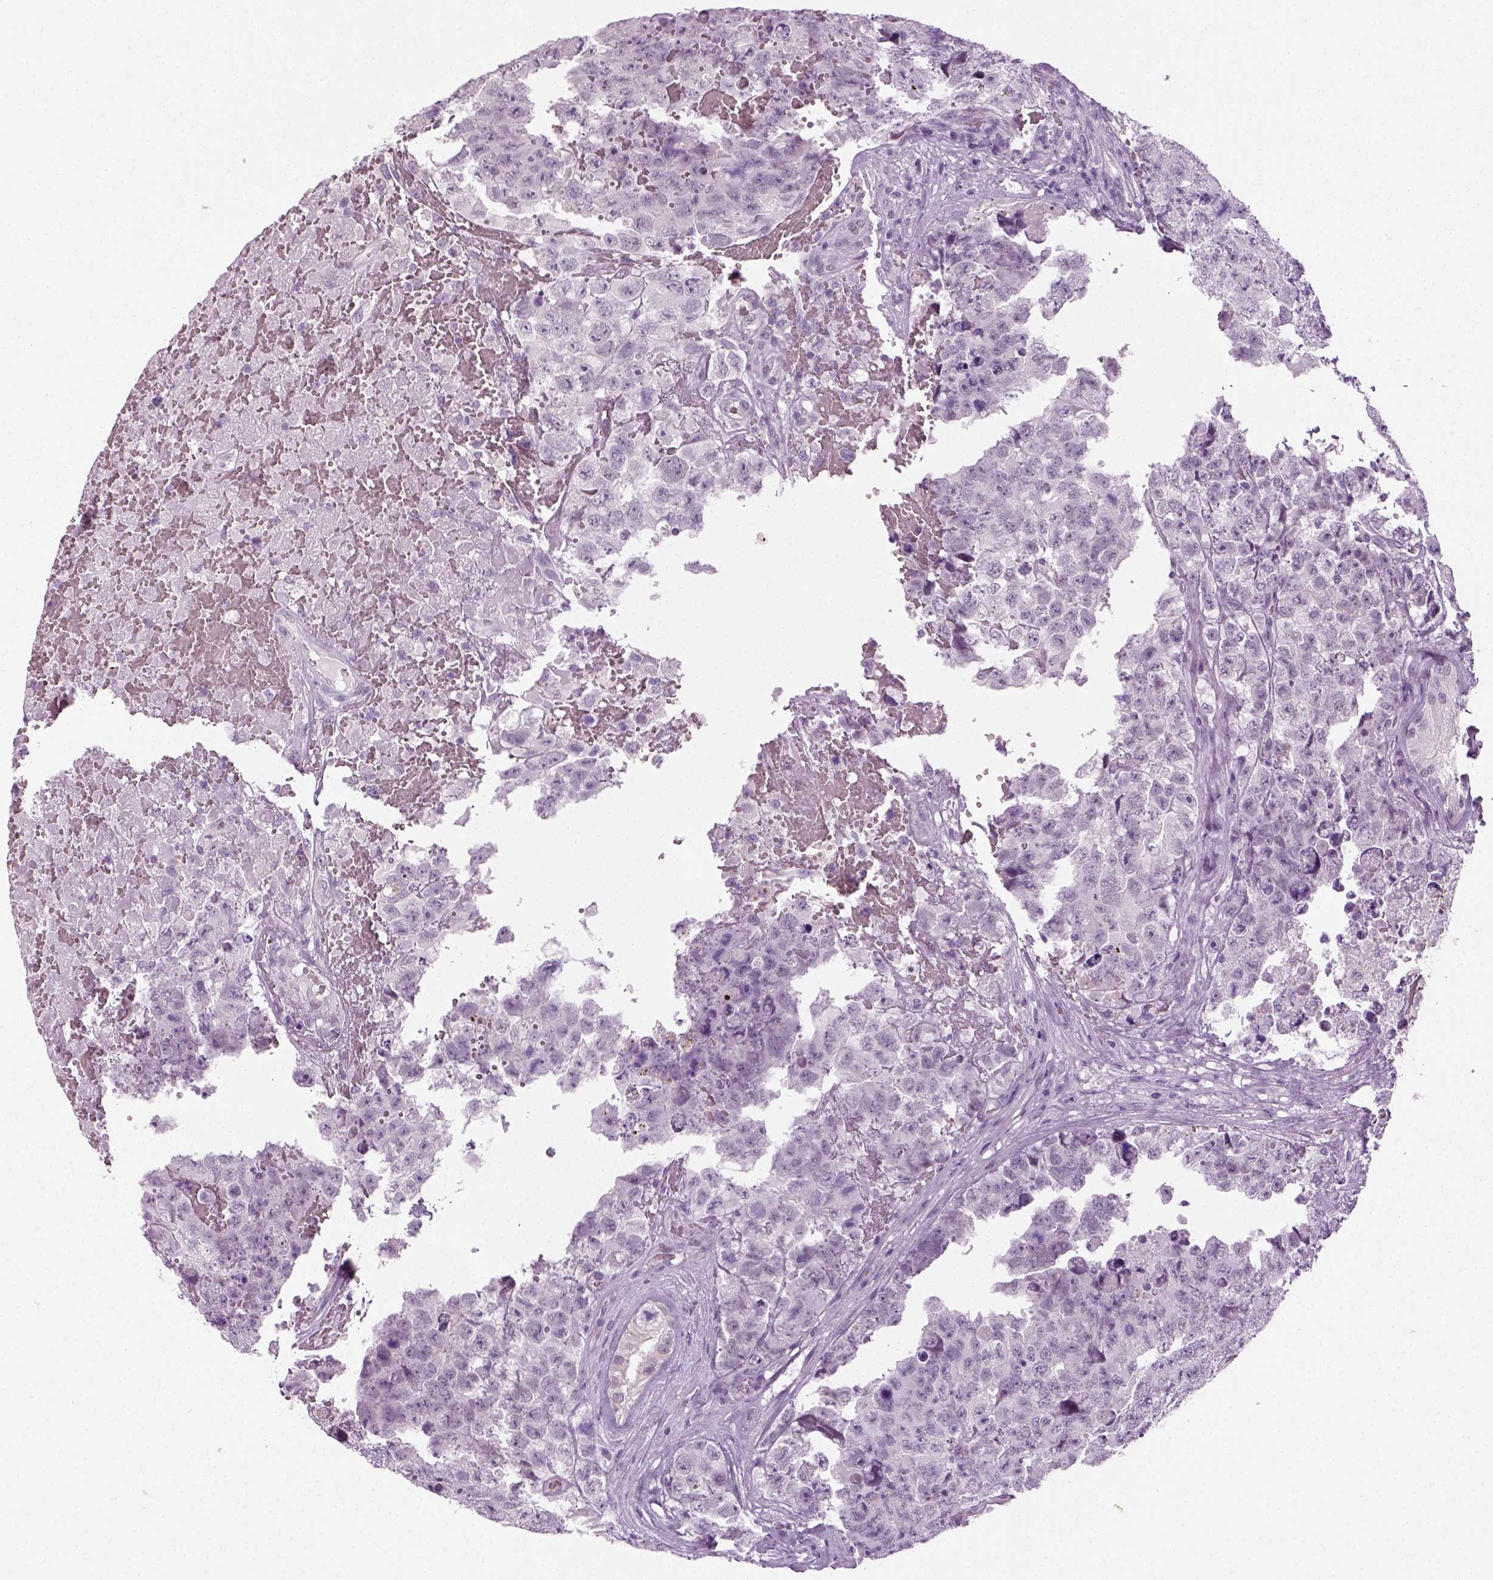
{"staining": {"intensity": "negative", "quantity": "none", "location": "none"}, "tissue": "testis cancer", "cell_type": "Tumor cells", "image_type": "cancer", "snomed": [{"axis": "morphology", "description": "Carcinoma, Embryonal, NOS"}, {"axis": "topography", "description": "Testis"}], "caption": "An IHC photomicrograph of testis cancer (embryonal carcinoma) is shown. There is no staining in tumor cells of testis cancer (embryonal carcinoma). (DAB IHC, high magnification).", "gene": "SPATA31E1", "patient": {"sex": "male", "age": 18}}